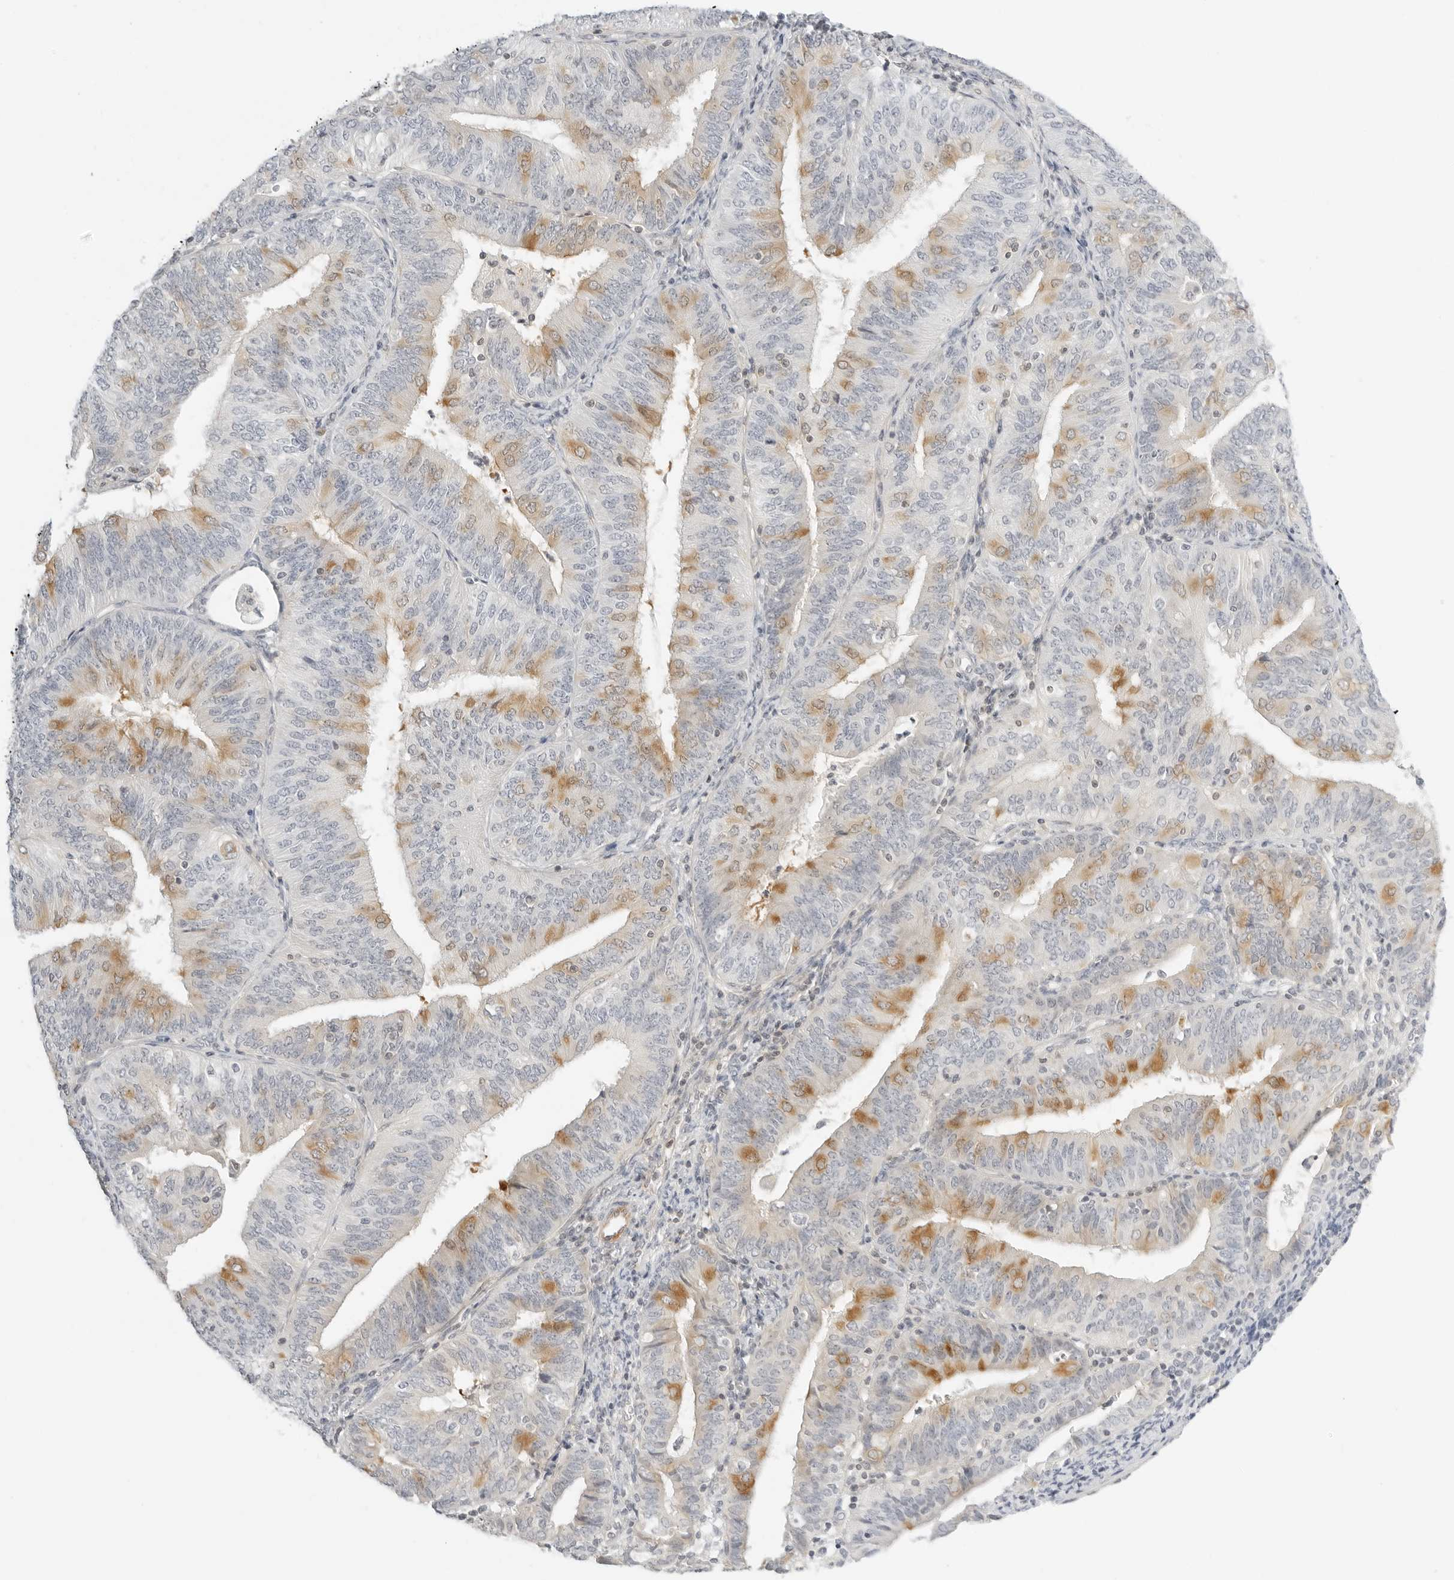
{"staining": {"intensity": "moderate", "quantity": "25%-75%", "location": "cytoplasmic/membranous"}, "tissue": "endometrial cancer", "cell_type": "Tumor cells", "image_type": "cancer", "snomed": [{"axis": "morphology", "description": "Adenocarcinoma, NOS"}, {"axis": "topography", "description": "Endometrium"}], "caption": "Protein positivity by immunohistochemistry exhibits moderate cytoplasmic/membranous staining in about 25%-75% of tumor cells in adenocarcinoma (endometrial).", "gene": "OSCP1", "patient": {"sex": "female", "age": 58}}